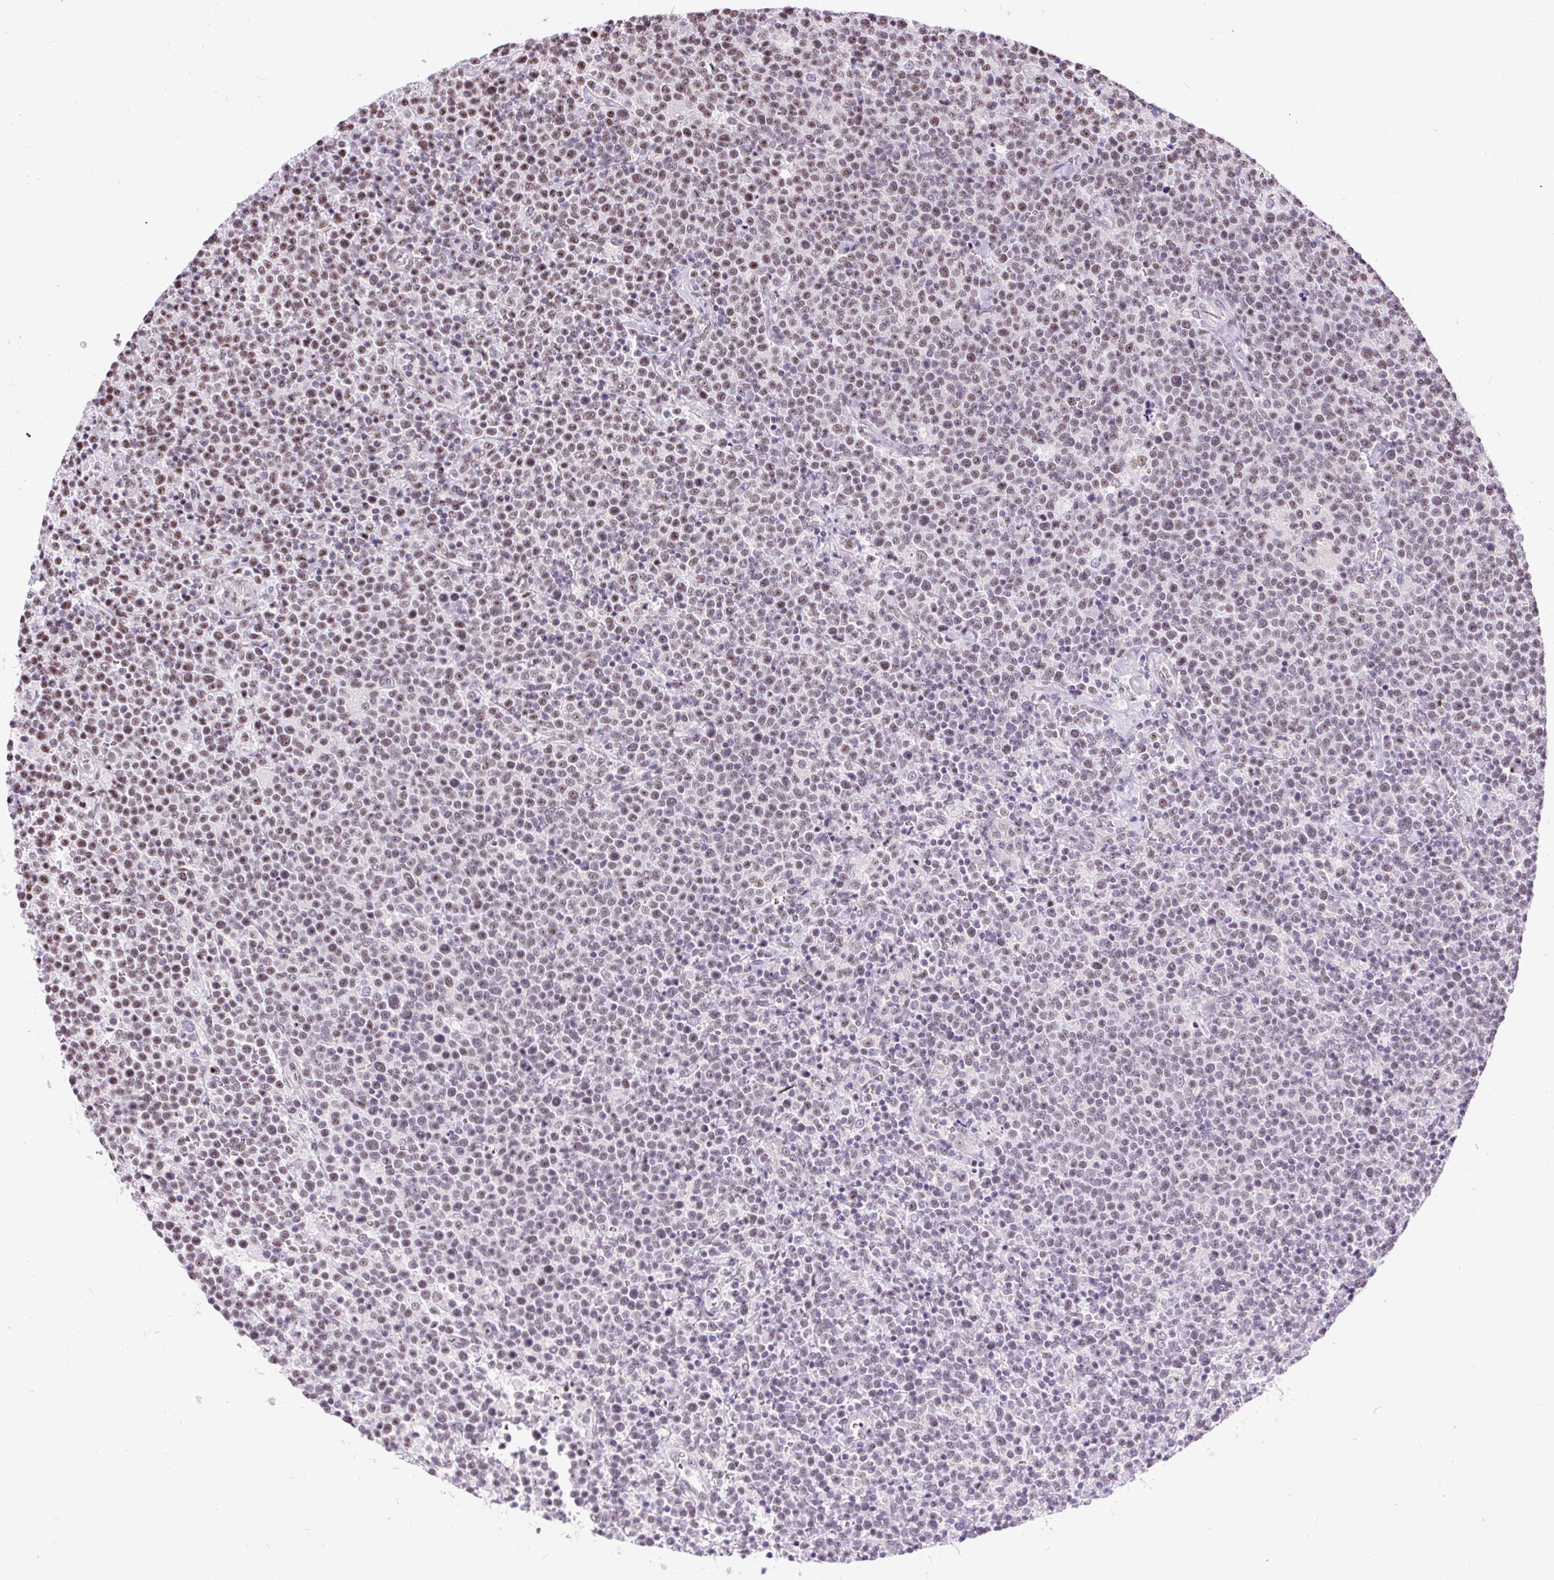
{"staining": {"intensity": "moderate", "quantity": "25%-75%", "location": "nuclear"}, "tissue": "lymphoma", "cell_type": "Tumor cells", "image_type": "cancer", "snomed": [{"axis": "morphology", "description": "Malignant lymphoma, non-Hodgkin's type, High grade"}, {"axis": "topography", "description": "Lymph node"}], "caption": "Protein expression analysis of high-grade malignant lymphoma, non-Hodgkin's type reveals moderate nuclear positivity in about 25%-75% of tumor cells. Nuclei are stained in blue.", "gene": "SMC5", "patient": {"sex": "male", "age": 61}}